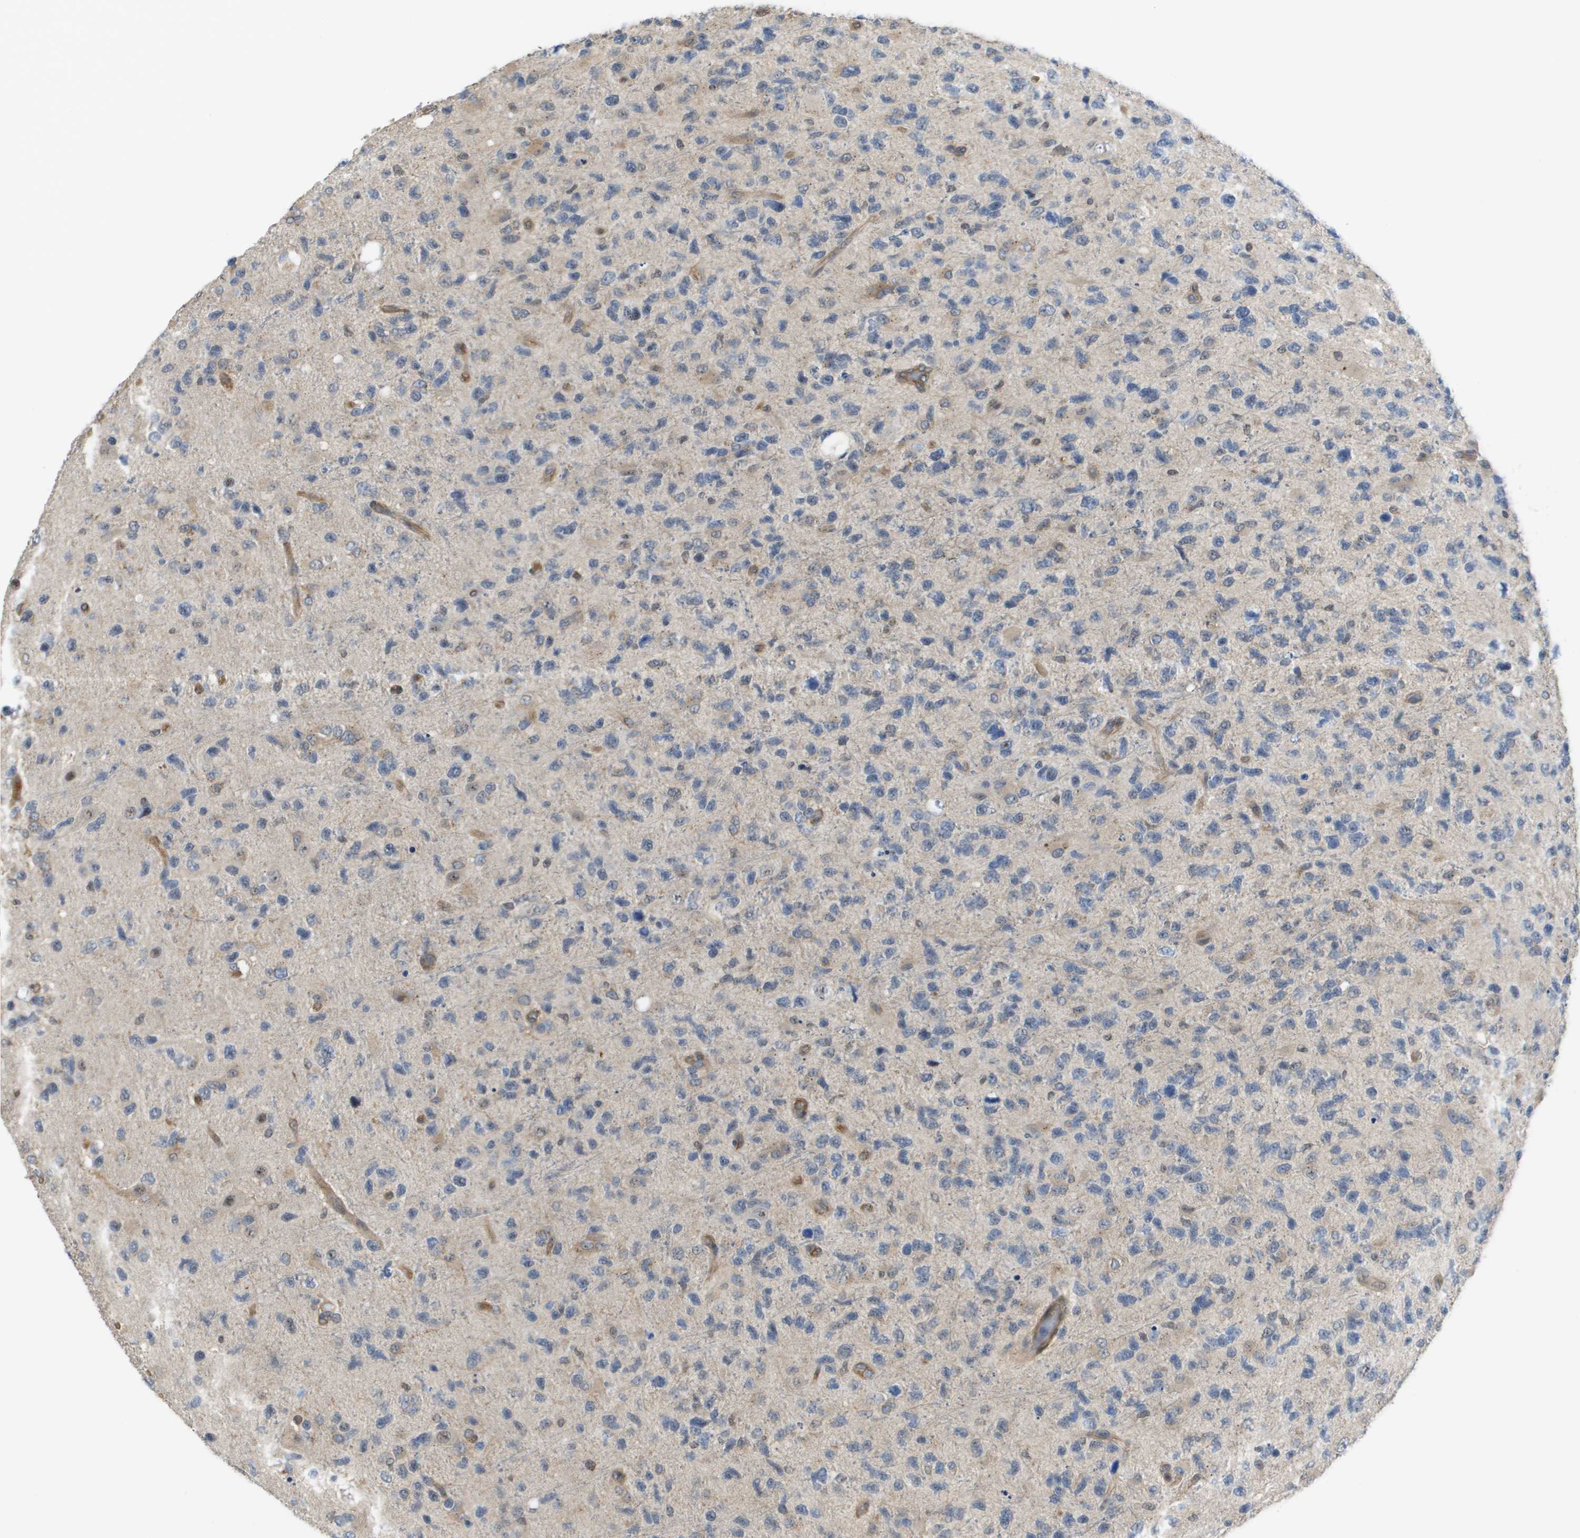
{"staining": {"intensity": "weak", "quantity": "<25%", "location": "cytoplasmic/membranous,nuclear"}, "tissue": "glioma", "cell_type": "Tumor cells", "image_type": "cancer", "snomed": [{"axis": "morphology", "description": "Glioma, malignant, High grade"}, {"axis": "topography", "description": "Brain"}], "caption": "Immunohistochemistry (IHC) histopathology image of neoplastic tissue: human malignant high-grade glioma stained with DAB shows no significant protein staining in tumor cells. (DAB (3,3'-diaminobenzidine) immunohistochemistry (IHC) with hematoxylin counter stain).", "gene": "RNF112", "patient": {"sex": "female", "age": 58}}